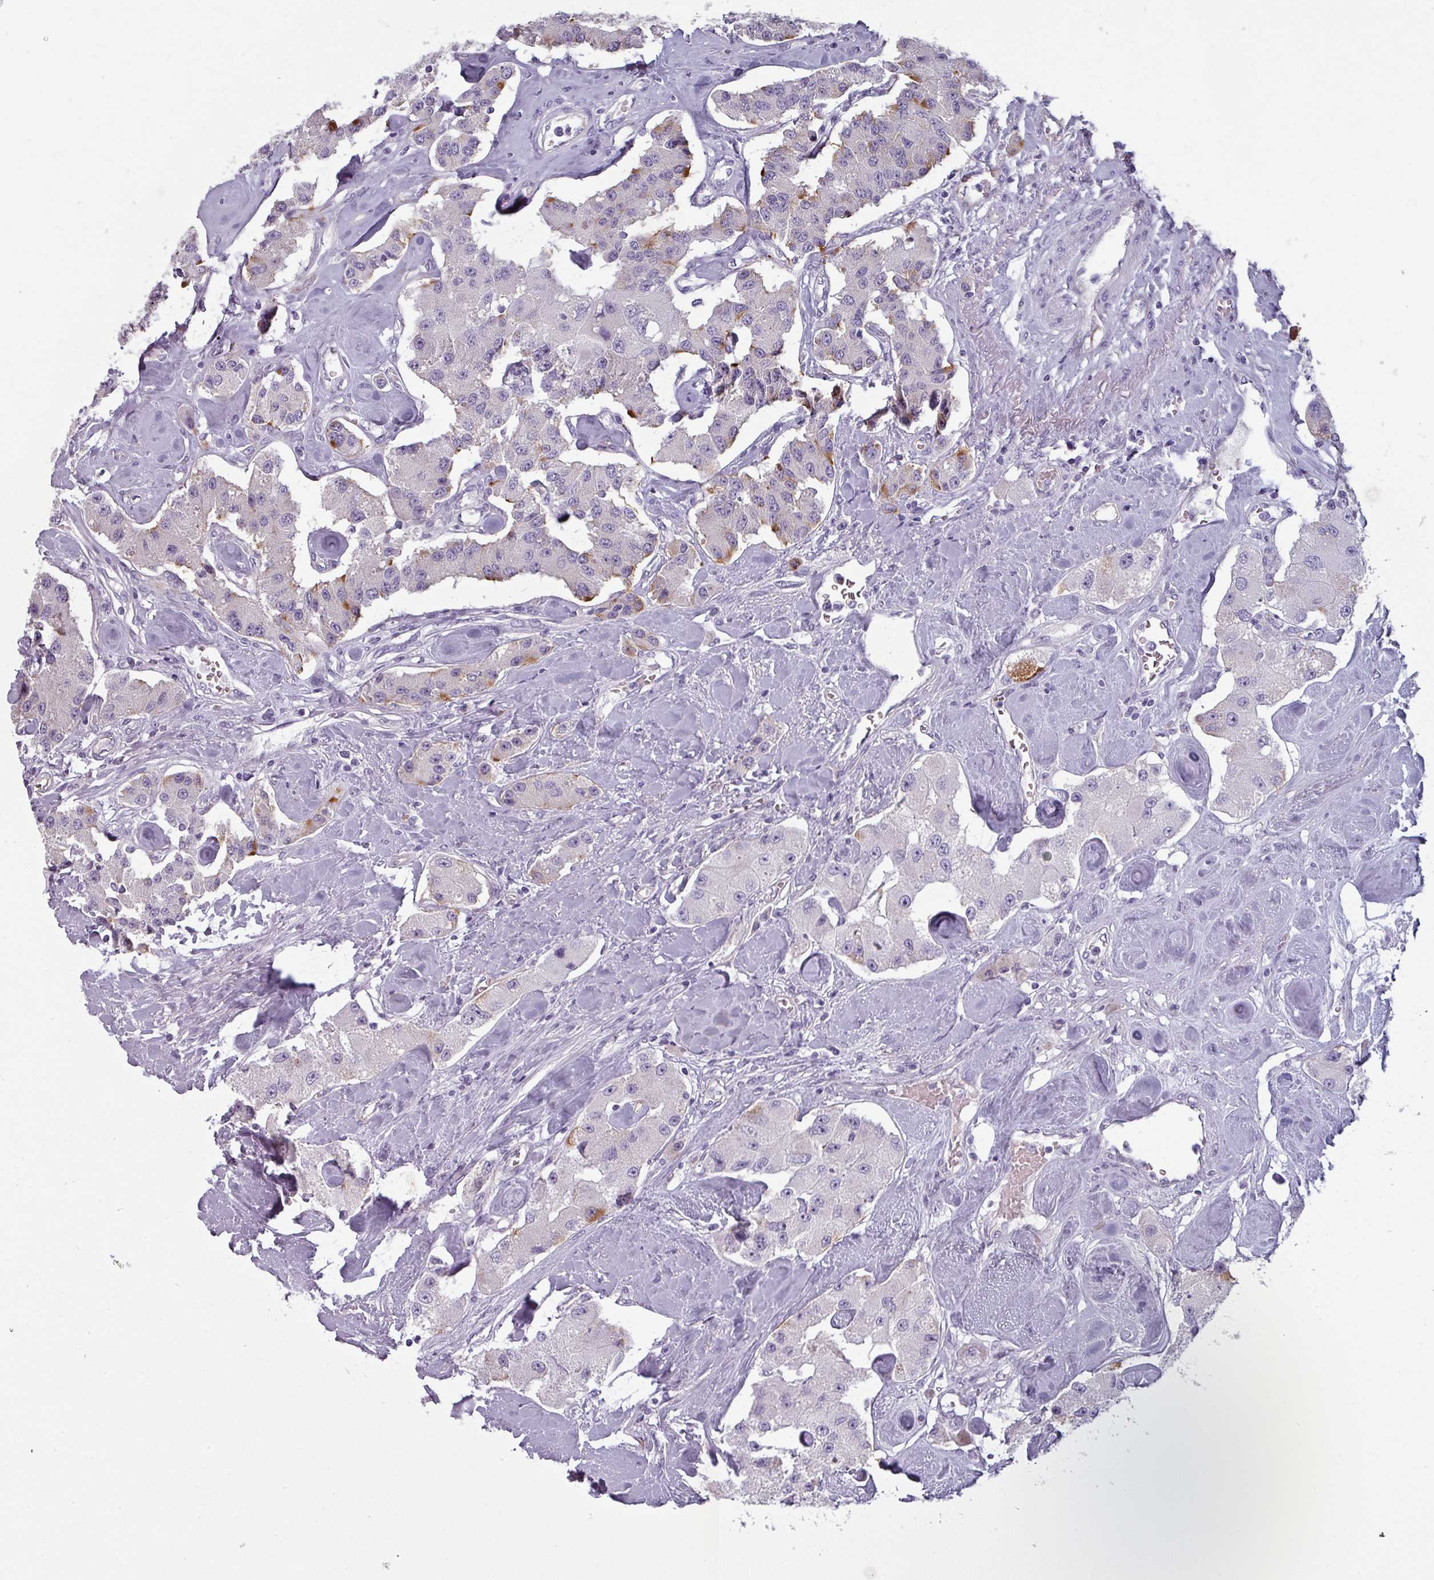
{"staining": {"intensity": "negative", "quantity": "none", "location": "none"}, "tissue": "carcinoid", "cell_type": "Tumor cells", "image_type": "cancer", "snomed": [{"axis": "morphology", "description": "Carcinoid, malignant, NOS"}, {"axis": "topography", "description": "Pancreas"}], "caption": "High magnification brightfield microscopy of malignant carcinoid stained with DAB (brown) and counterstained with hematoxylin (blue): tumor cells show no significant positivity.", "gene": "AREL1", "patient": {"sex": "male", "age": 41}}